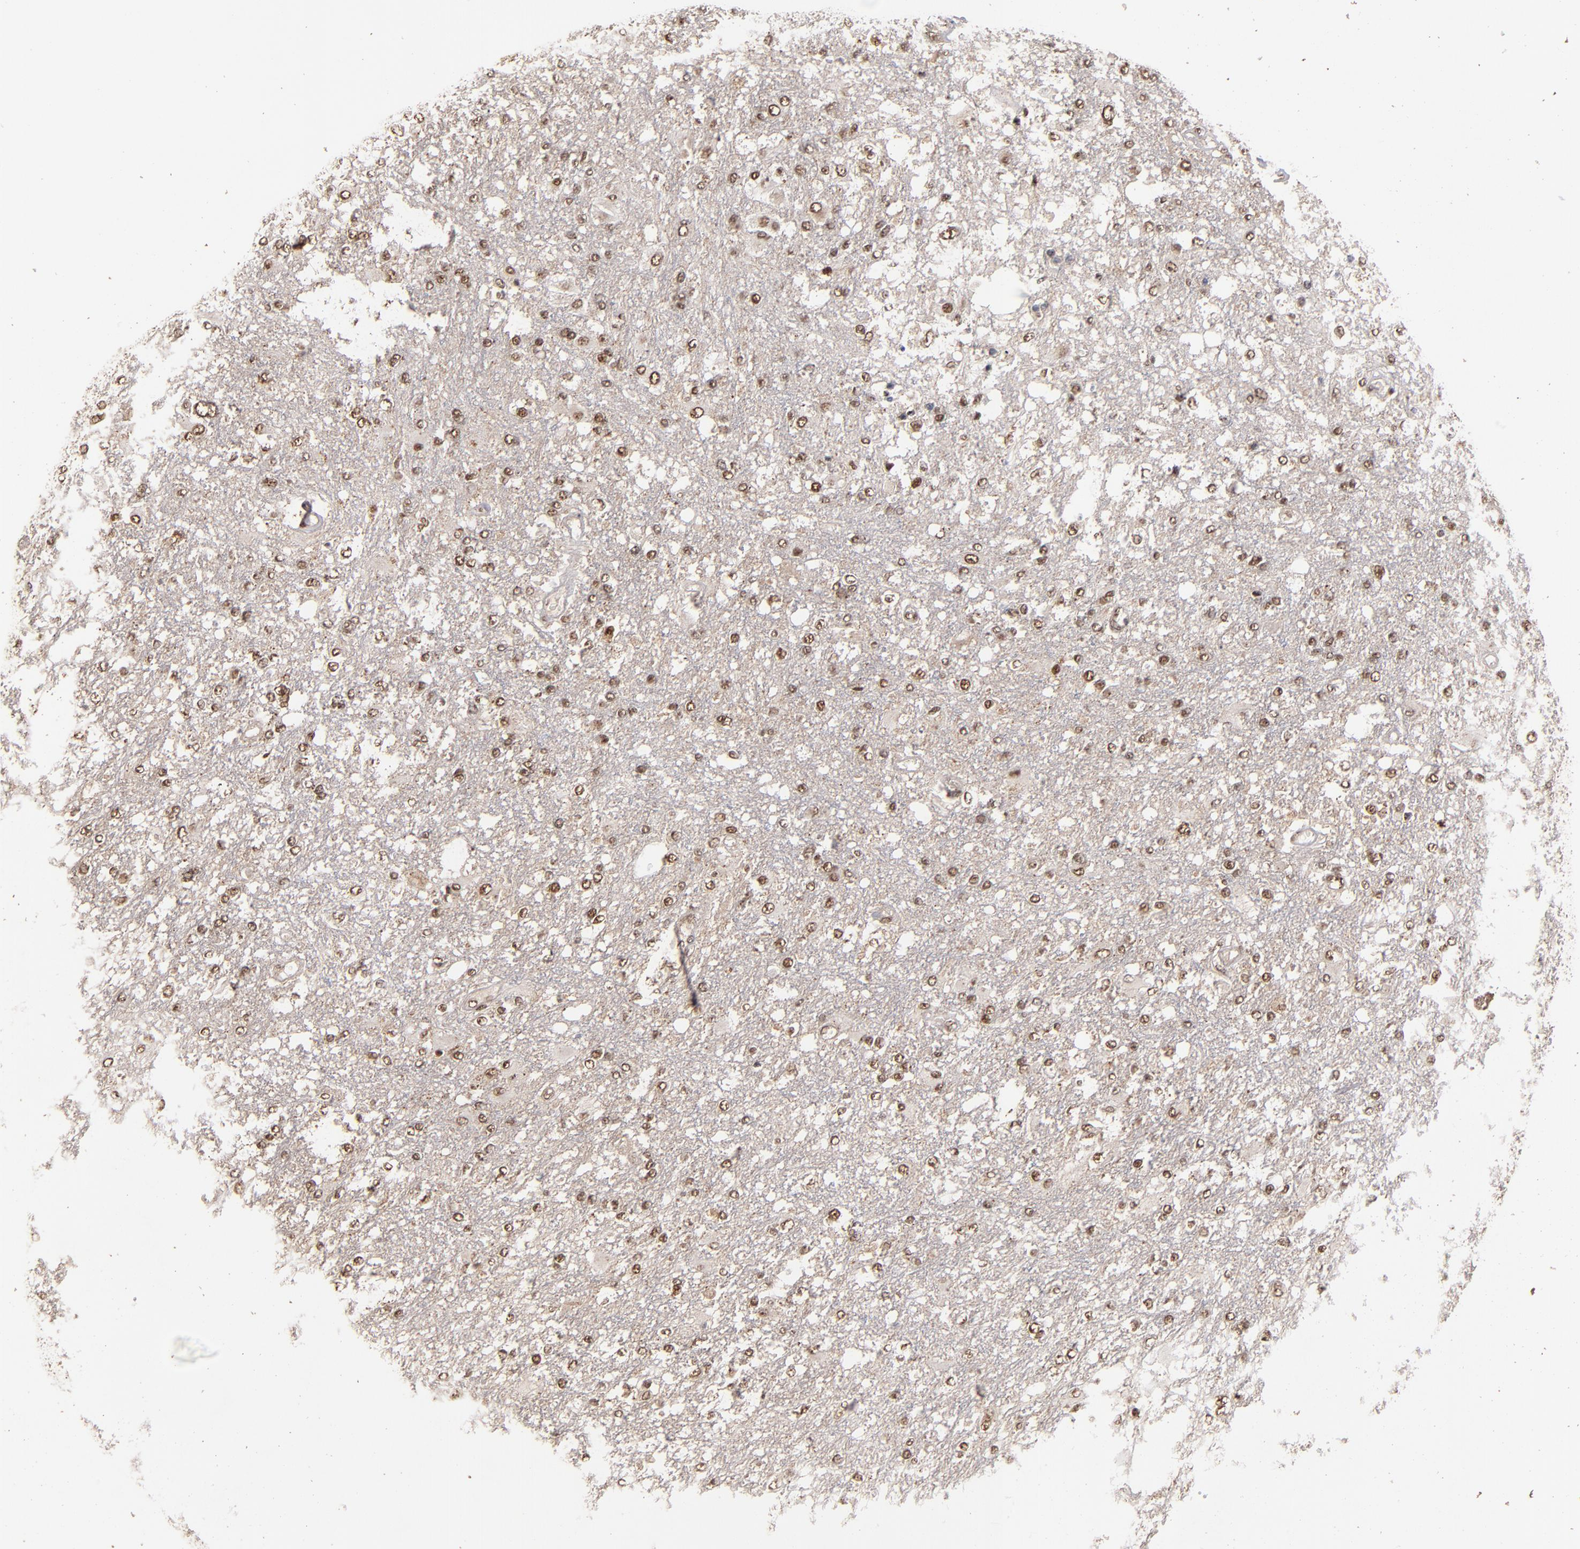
{"staining": {"intensity": "moderate", "quantity": ">75%", "location": "nuclear"}, "tissue": "glioma", "cell_type": "Tumor cells", "image_type": "cancer", "snomed": [{"axis": "morphology", "description": "Glioma, malignant, High grade"}, {"axis": "topography", "description": "Cerebral cortex"}], "caption": "The immunohistochemical stain highlights moderate nuclear expression in tumor cells of malignant glioma (high-grade) tissue.", "gene": "SNW1", "patient": {"sex": "male", "age": 79}}